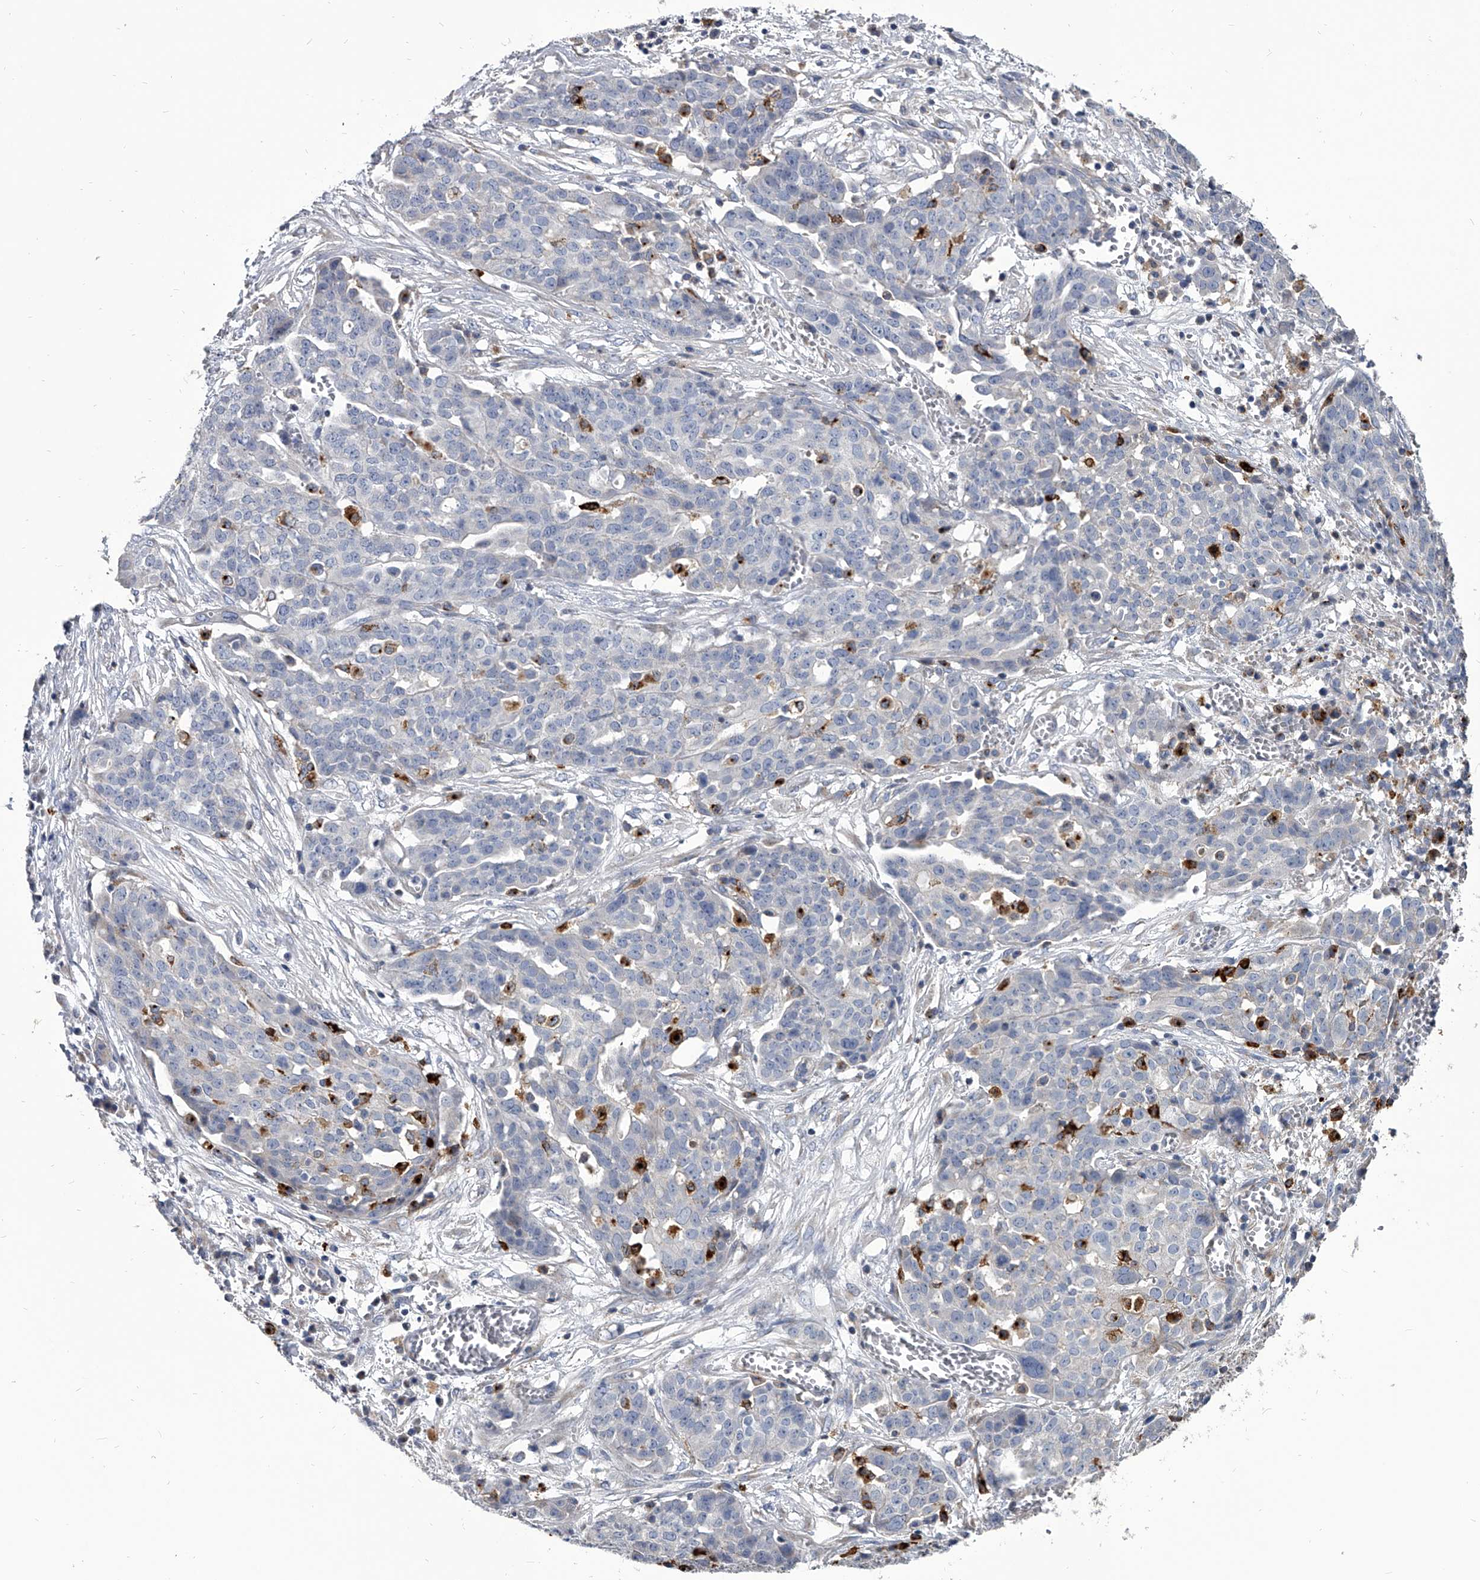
{"staining": {"intensity": "negative", "quantity": "none", "location": "none"}, "tissue": "ovarian cancer", "cell_type": "Tumor cells", "image_type": "cancer", "snomed": [{"axis": "morphology", "description": "Cystadenocarcinoma, serous, NOS"}, {"axis": "topography", "description": "Soft tissue"}, {"axis": "topography", "description": "Ovary"}], "caption": "Protein analysis of ovarian cancer (serous cystadenocarcinoma) displays no significant expression in tumor cells. Brightfield microscopy of immunohistochemistry (IHC) stained with DAB (3,3'-diaminobenzidine) (brown) and hematoxylin (blue), captured at high magnification.", "gene": "SPP1", "patient": {"sex": "female", "age": 57}}